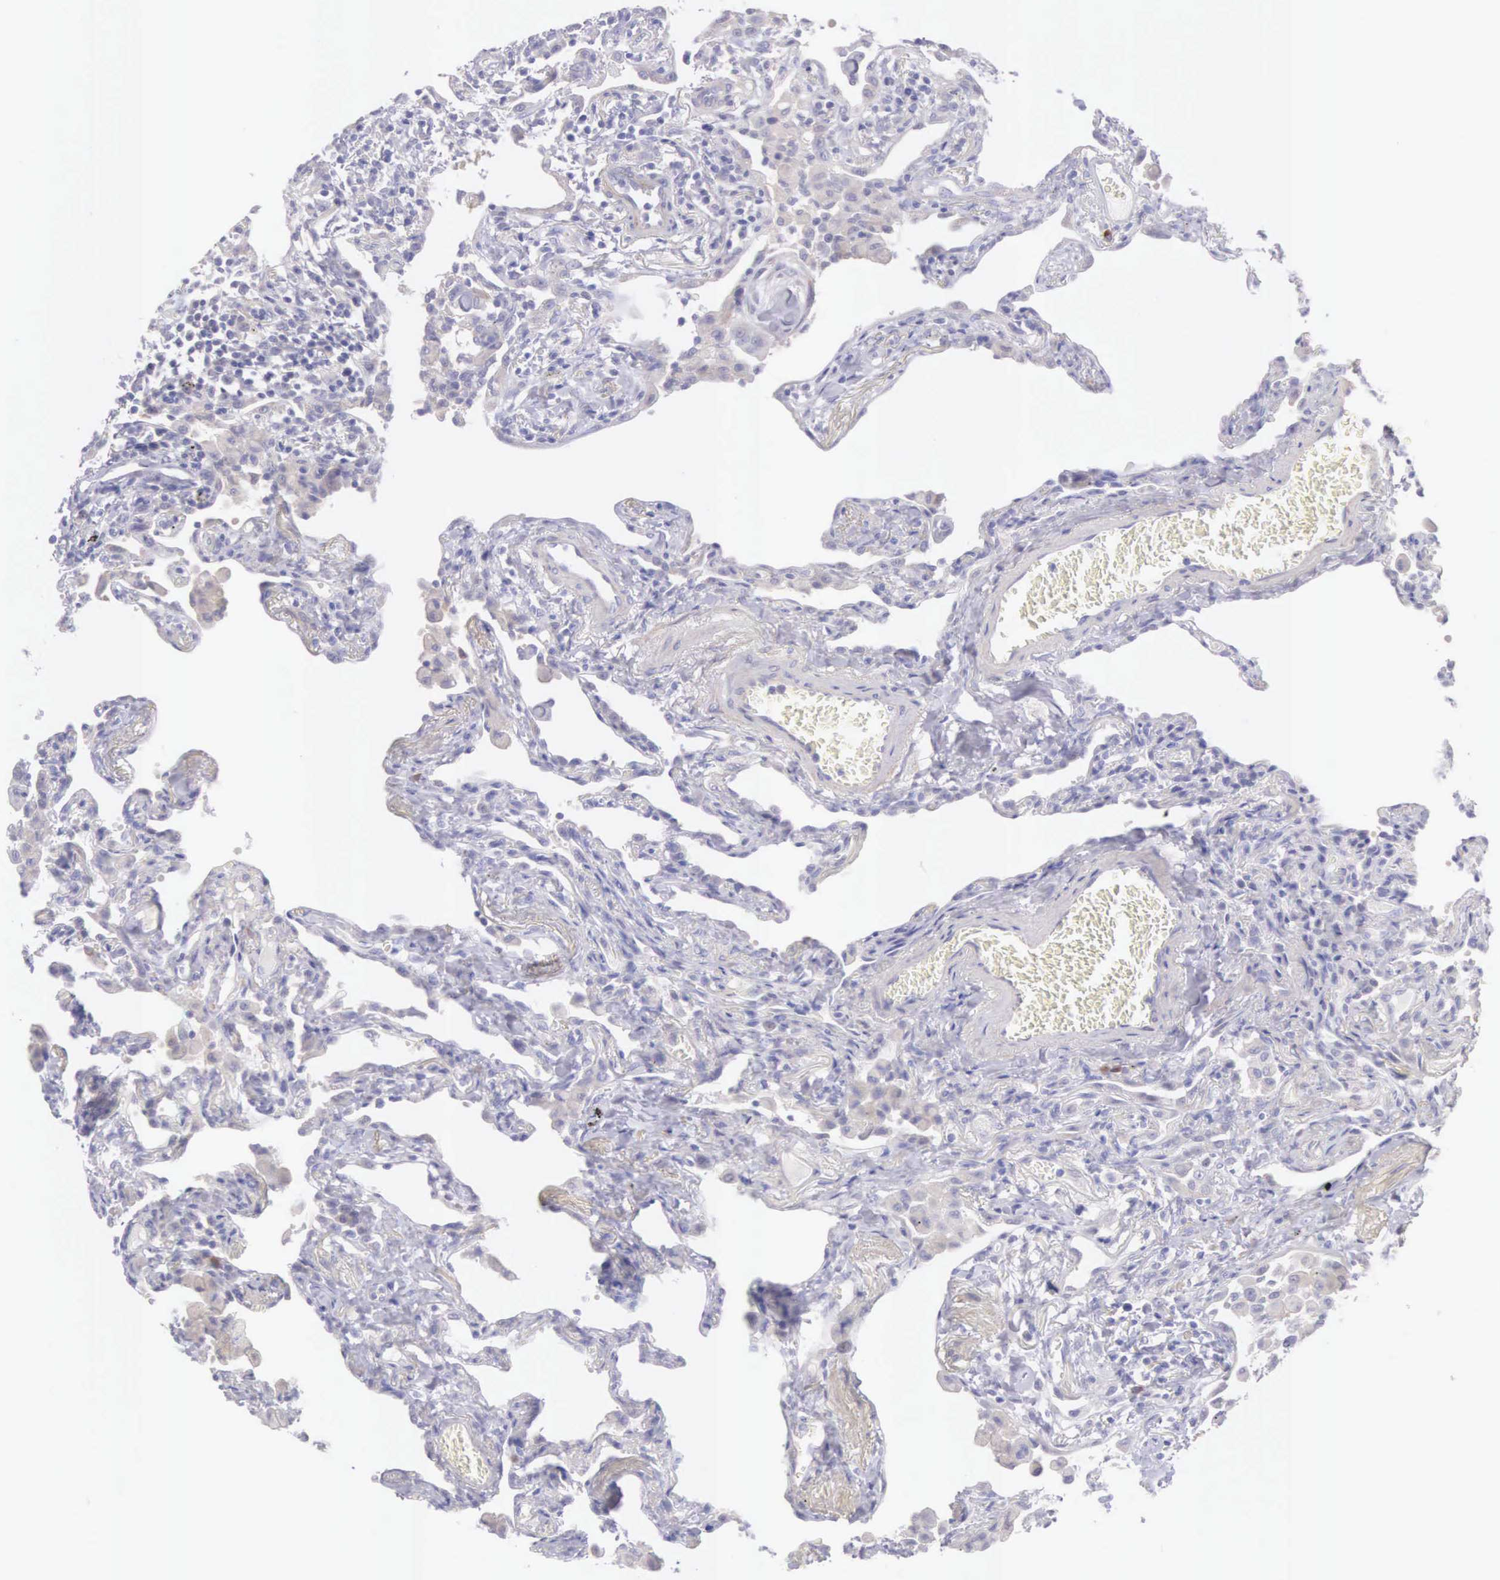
{"staining": {"intensity": "negative", "quantity": "none", "location": "none"}, "tissue": "lung", "cell_type": "Alveolar cells", "image_type": "normal", "snomed": [{"axis": "morphology", "description": "Normal tissue, NOS"}, {"axis": "topography", "description": "Lung"}], "caption": "Immunohistochemistry image of unremarkable lung stained for a protein (brown), which reveals no expression in alveolar cells. (DAB IHC, high magnification).", "gene": "ARFGAP3", "patient": {"sex": "male", "age": 73}}